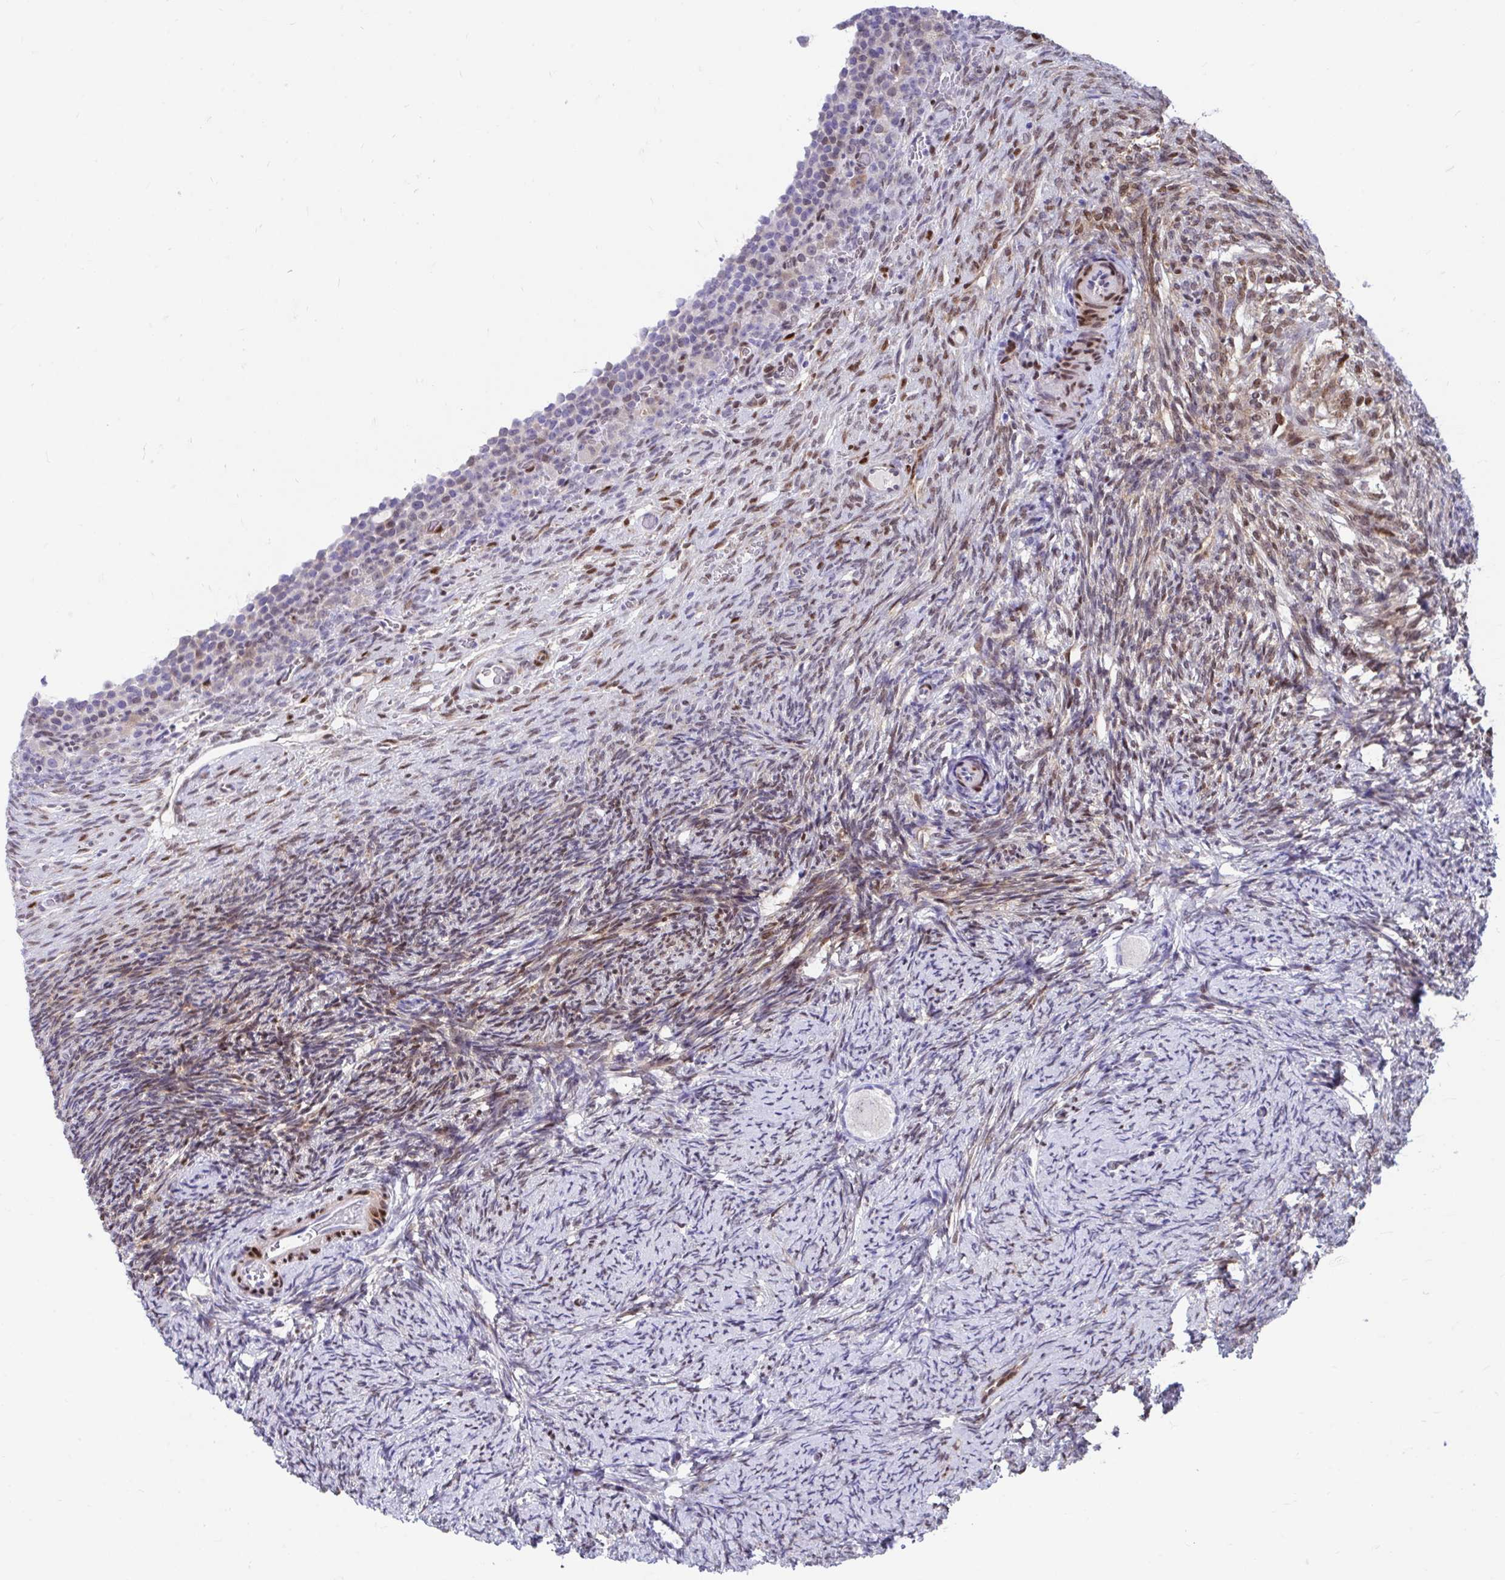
{"staining": {"intensity": "negative", "quantity": "none", "location": "none"}, "tissue": "ovary", "cell_type": "Follicle cells", "image_type": "normal", "snomed": [{"axis": "morphology", "description": "Normal tissue, NOS"}, {"axis": "topography", "description": "Ovary"}], "caption": "Immunohistochemical staining of unremarkable human ovary reveals no significant positivity in follicle cells.", "gene": "RBPMS", "patient": {"sex": "female", "age": 34}}